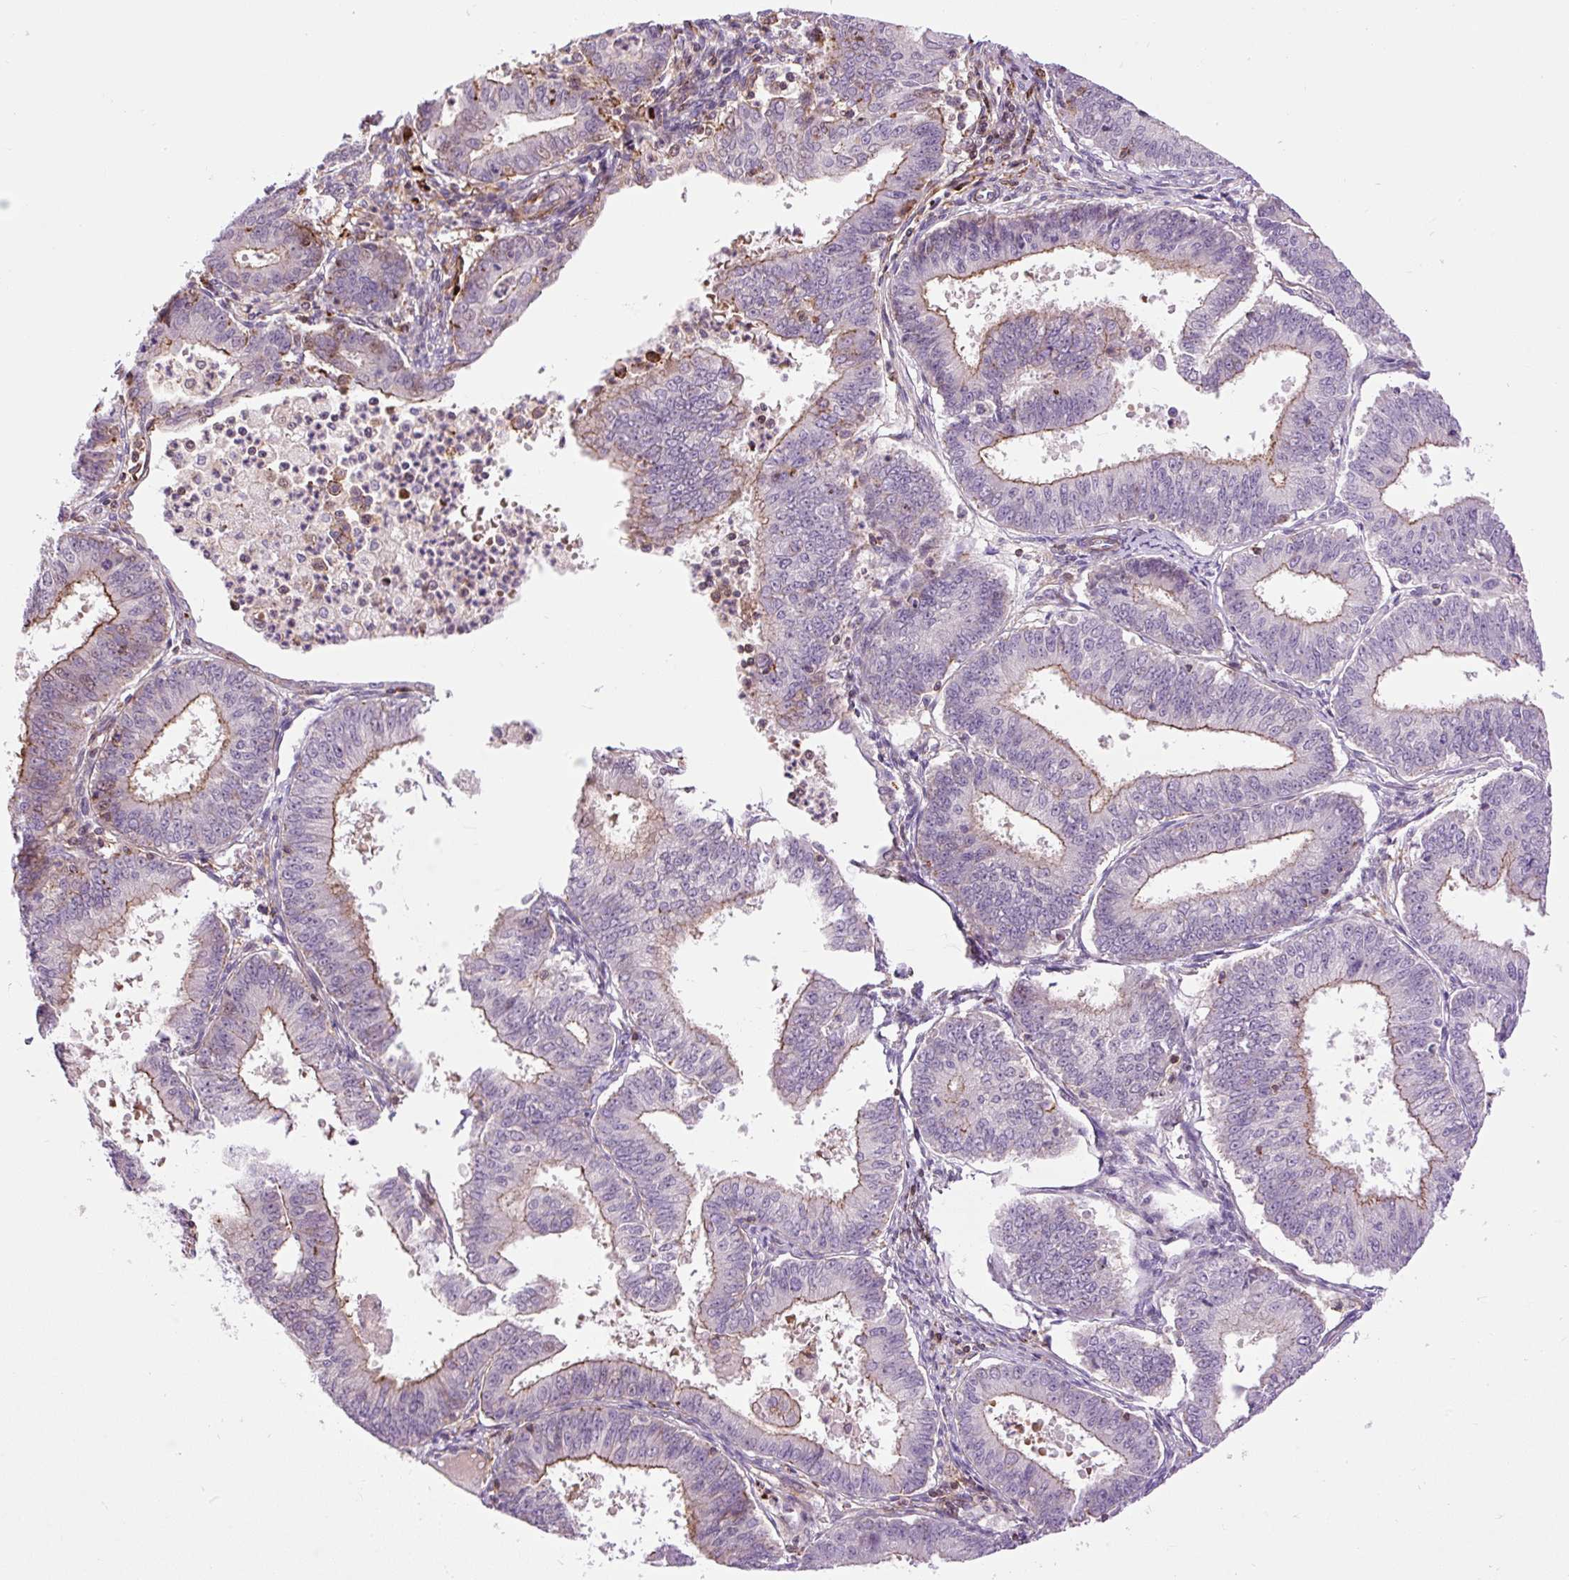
{"staining": {"intensity": "moderate", "quantity": "25%-75%", "location": "cytoplasmic/membranous"}, "tissue": "endometrial cancer", "cell_type": "Tumor cells", "image_type": "cancer", "snomed": [{"axis": "morphology", "description": "Adenocarcinoma, NOS"}, {"axis": "topography", "description": "Endometrium"}], "caption": "Endometrial cancer (adenocarcinoma) stained with a brown dye displays moderate cytoplasmic/membranous positive positivity in approximately 25%-75% of tumor cells.", "gene": "ZNF197", "patient": {"sex": "female", "age": 73}}